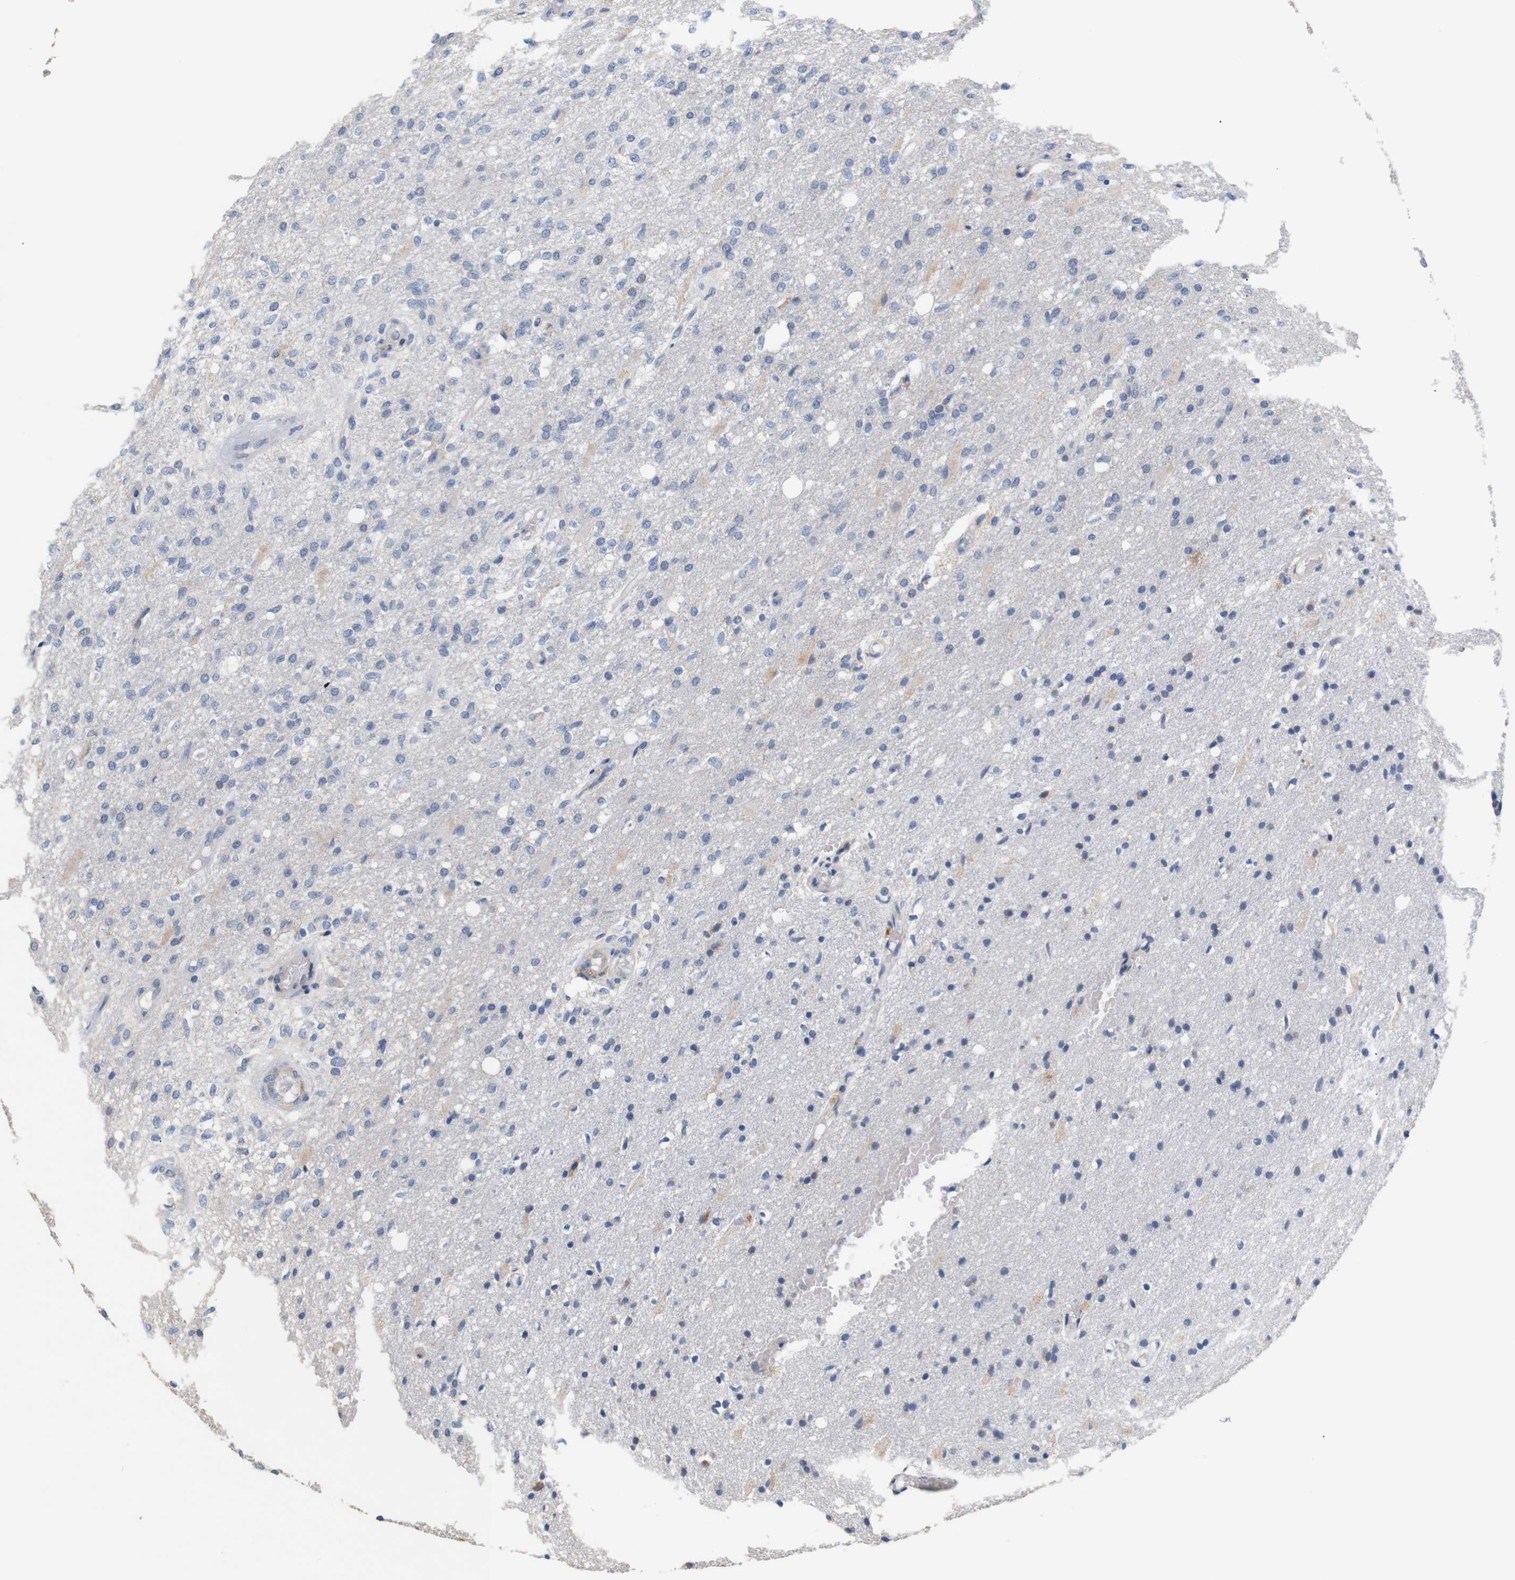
{"staining": {"intensity": "negative", "quantity": "none", "location": "none"}, "tissue": "glioma", "cell_type": "Tumor cells", "image_type": "cancer", "snomed": [{"axis": "morphology", "description": "Normal tissue, NOS"}, {"axis": "morphology", "description": "Glioma, malignant, High grade"}, {"axis": "topography", "description": "Cerebral cortex"}], "caption": "Immunohistochemical staining of malignant high-grade glioma reveals no significant expression in tumor cells.", "gene": "TRIM5", "patient": {"sex": "male", "age": 77}}